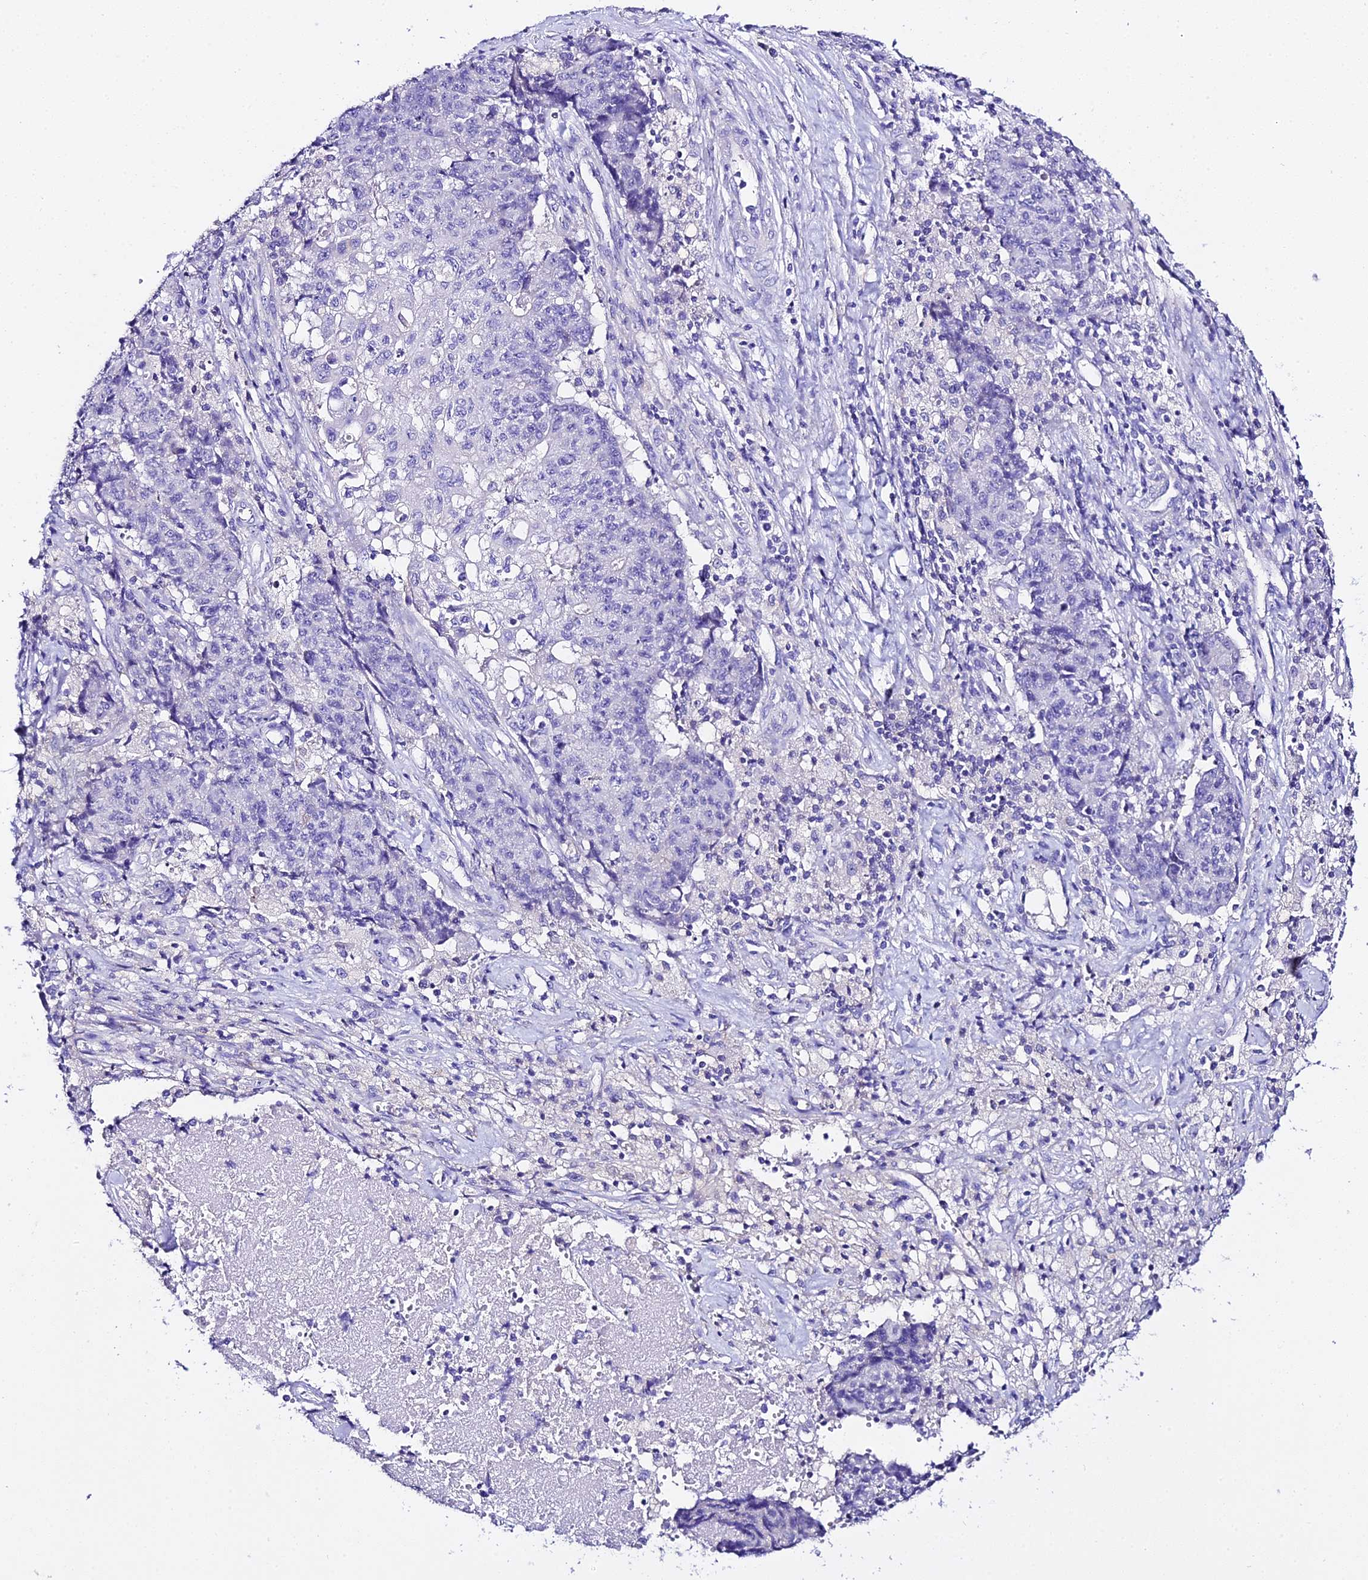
{"staining": {"intensity": "negative", "quantity": "none", "location": "none"}, "tissue": "ovarian cancer", "cell_type": "Tumor cells", "image_type": "cancer", "snomed": [{"axis": "morphology", "description": "Carcinoma, endometroid"}, {"axis": "topography", "description": "Ovary"}], "caption": "Photomicrograph shows no significant protein staining in tumor cells of endometroid carcinoma (ovarian).", "gene": "TMEM117", "patient": {"sex": "female", "age": 42}}